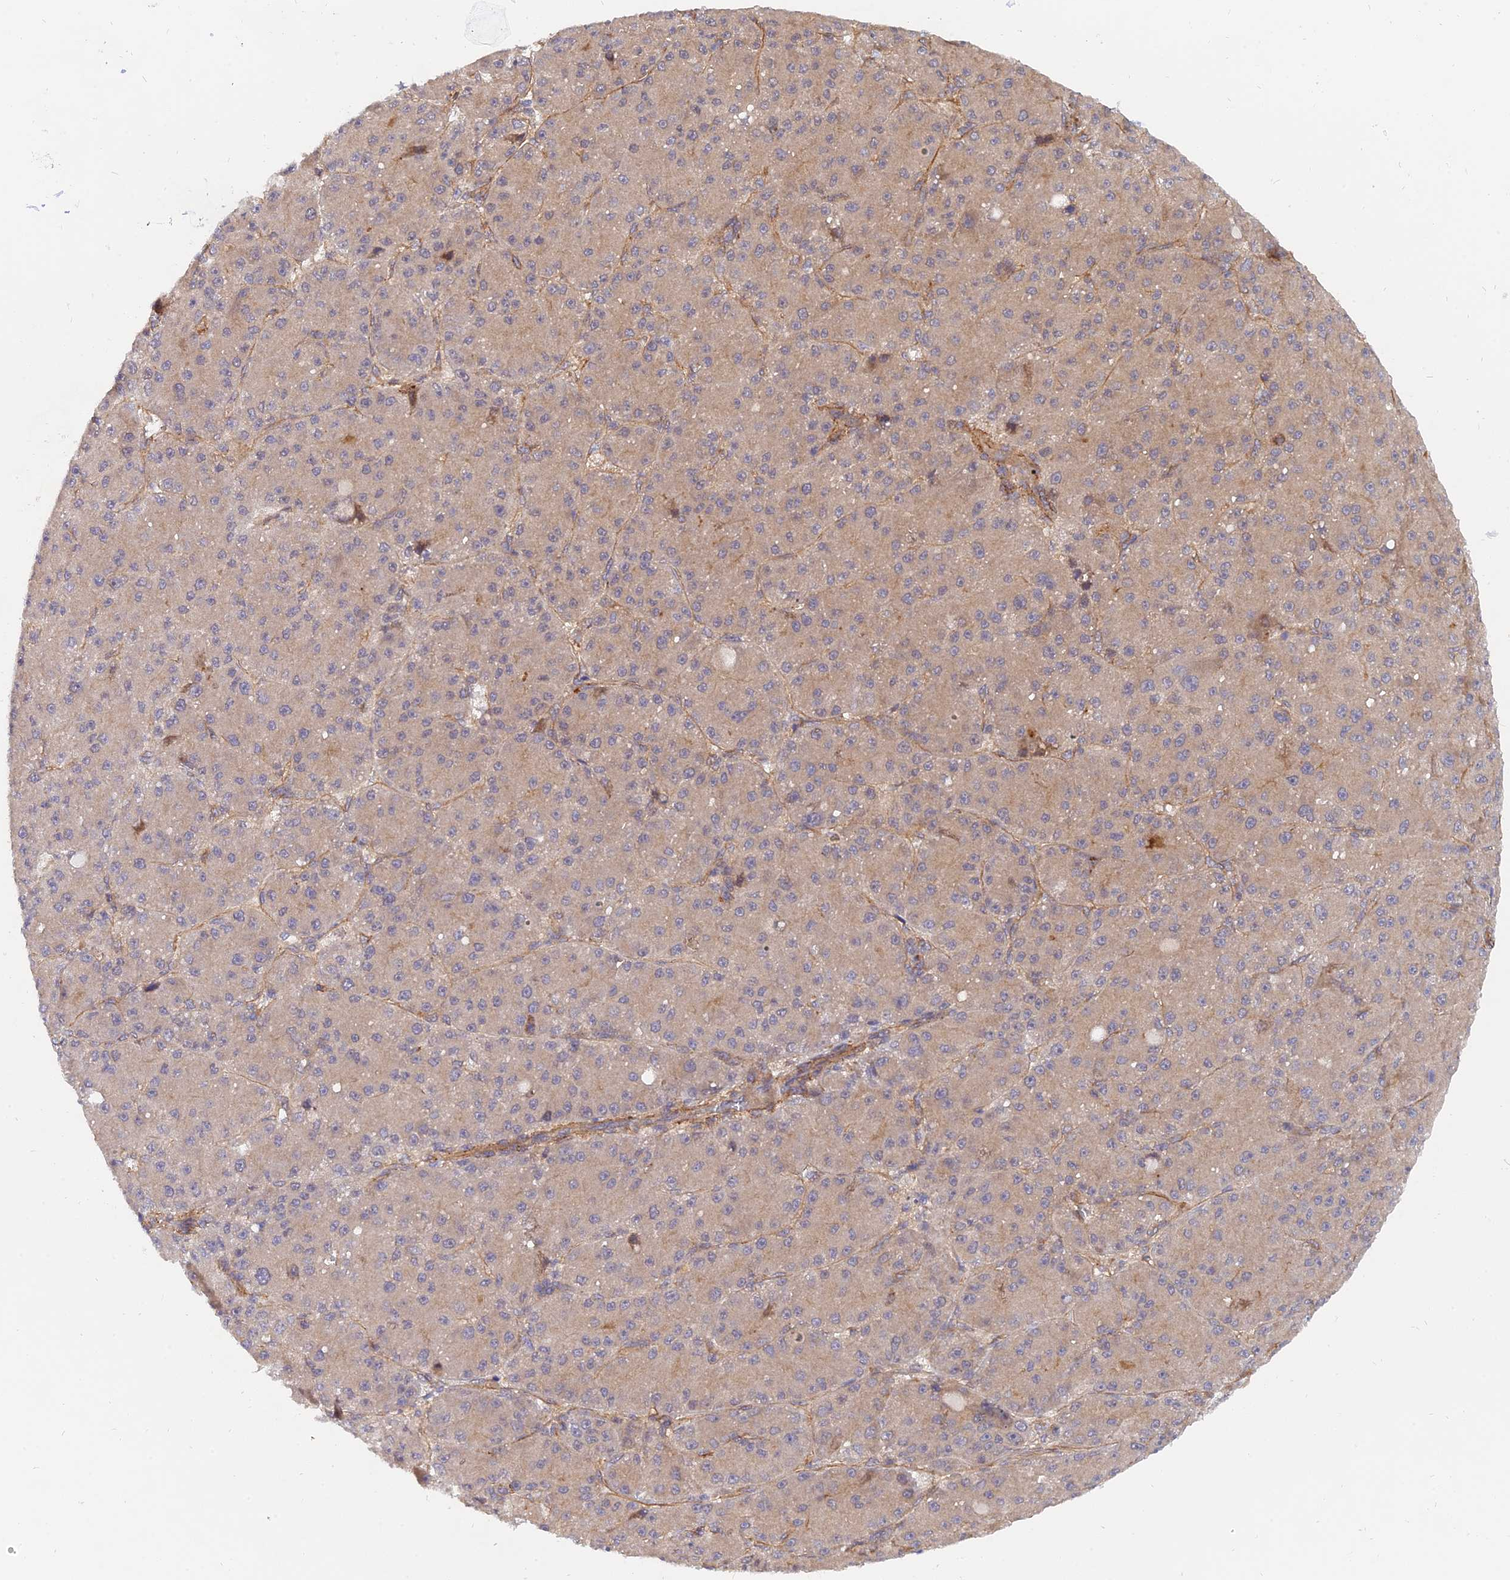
{"staining": {"intensity": "weak", "quantity": ">75%", "location": "cytoplasmic/membranous"}, "tissue": "liver cancer", "cell_type": "Tumor cells", "image_type": "cancer", "snomed": [{"axis": "morphology", "description": "Carcinoma, Hepatocellular, NOS"}, {"axis": "topography", "description": "Liver"}], "caption": "Liver hepatocellular carcinoma was stained to show a protein in brown. There is low levels of weak cytoplasmic/membranous expression in approximately >75% of tumor cells. The staining was performed using DAB to visualize the protein expression in brown, while the nuclei were stained in blue with hematoxylin (Magnification: 20x).", "gene": "WDR41", "patient": {"sex": "male", "age": 67}}